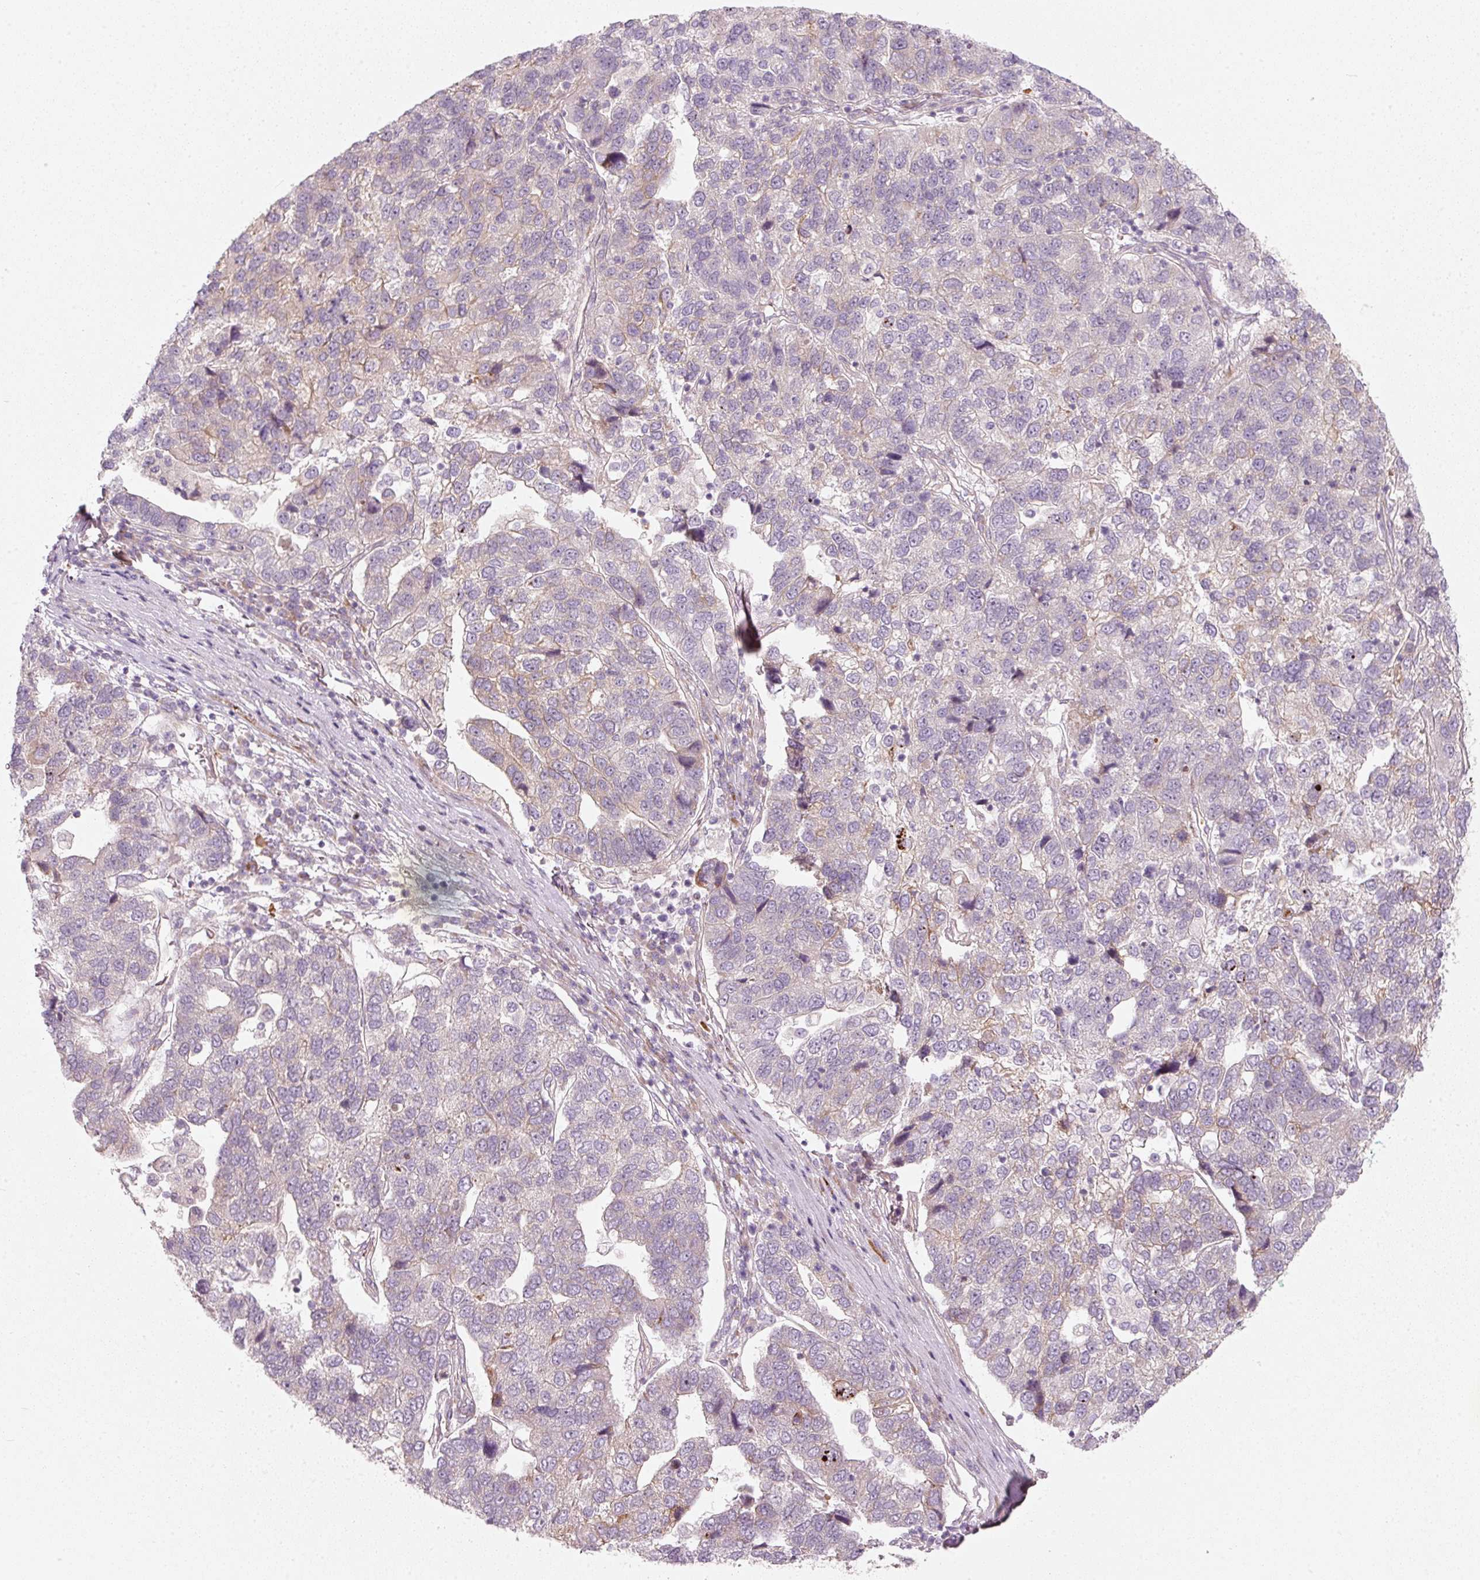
{"staining": {"intensity": "negative", "quantity": "none", "location": "none"}, "tissue": "pancreatic cancer", "cell_type": "Tumor cells", "image_type": "cancer", "snomed": [{"axis": "morphology", "description": "Adenocarcinoma, NOS"}, {"axis": "topography", "description": "Pancreas"}], "caption": "Immunohistochemical staining of adenocarcinoma (pancreatic) reveals no significant expression in tumor cells.", "gene": "KCNQ1", "patient": {"sex": "female", "age": 61}}